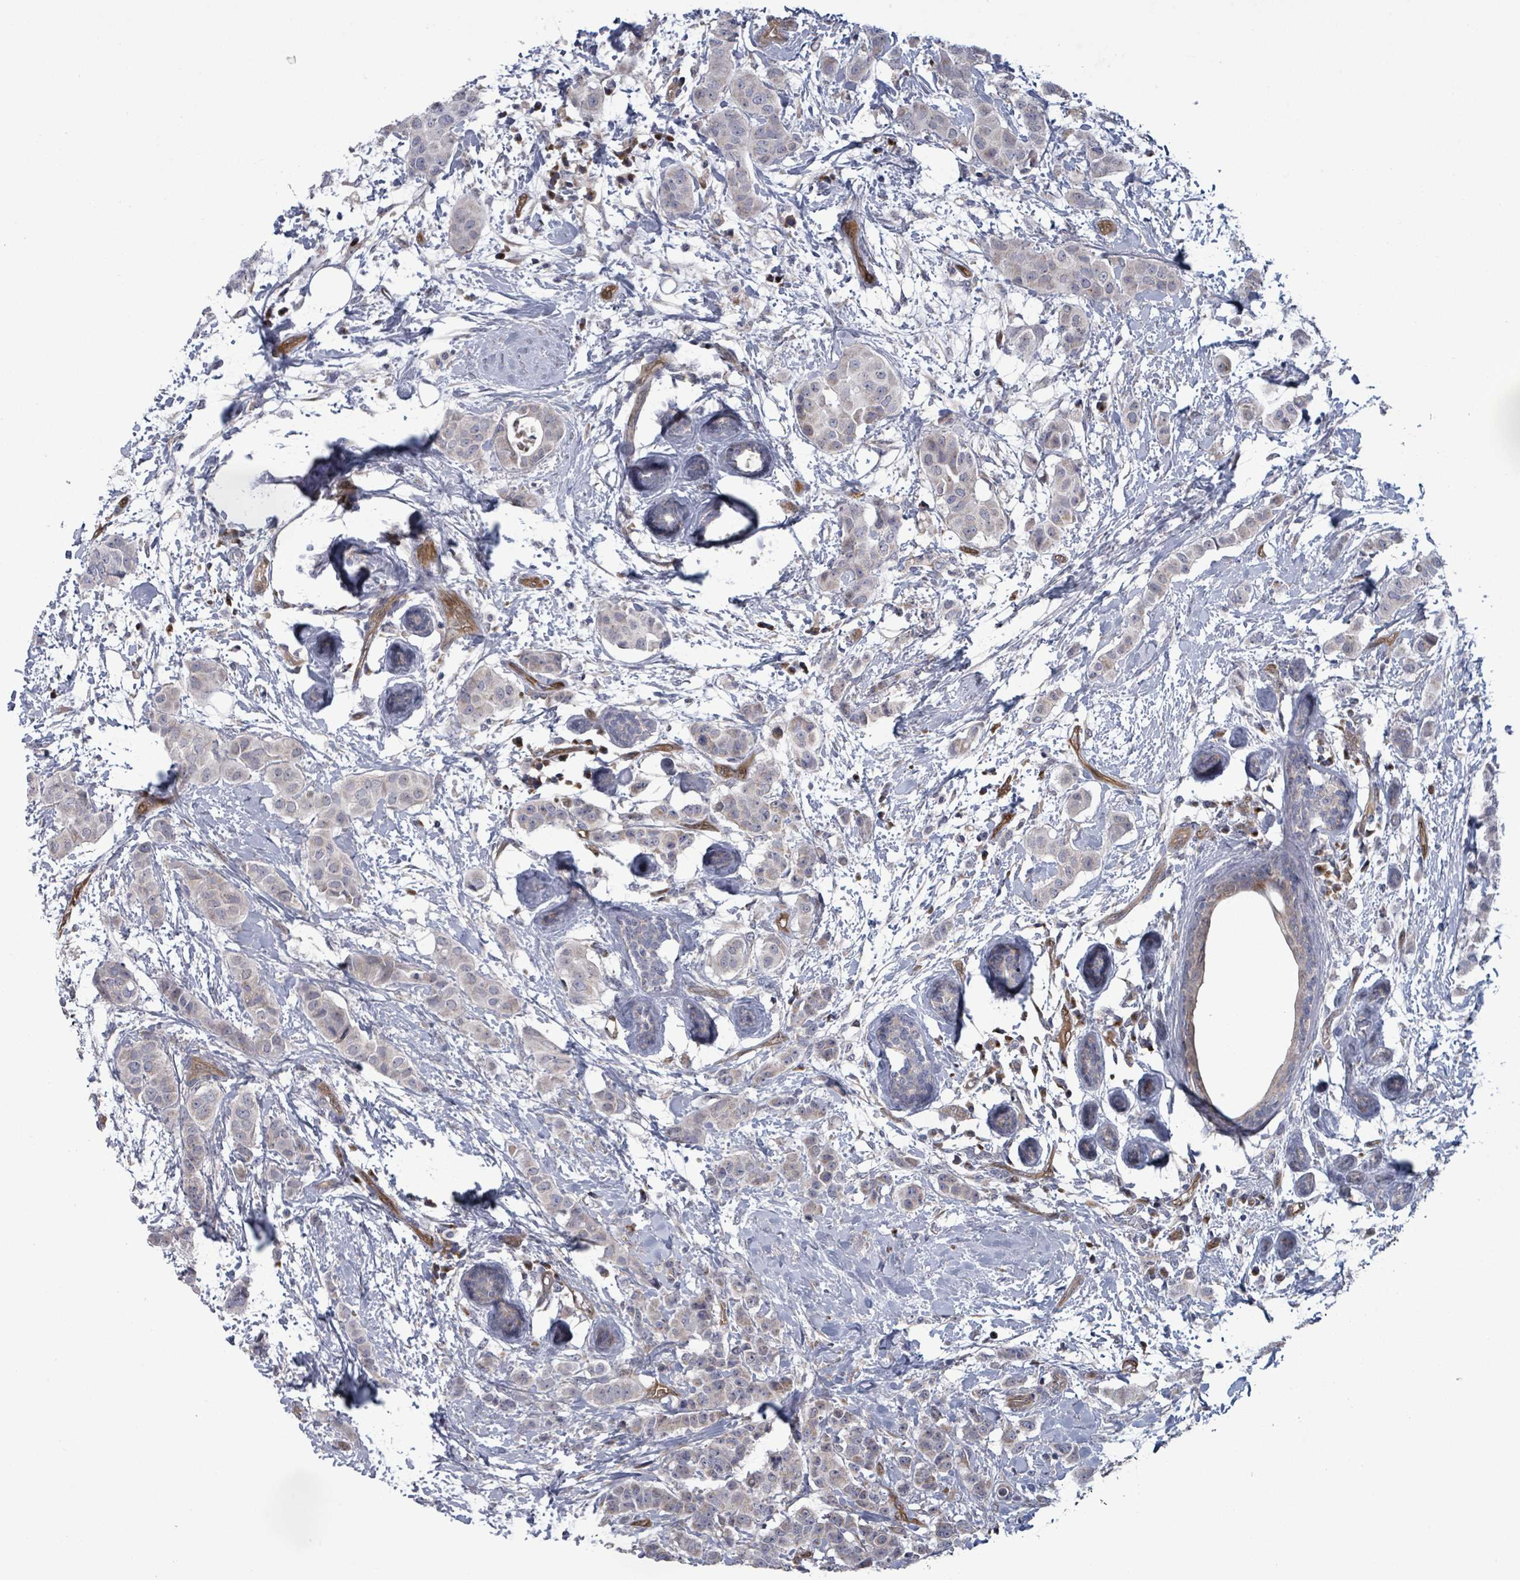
{"staining": {"intensity": "negative", "quantity": "none", "location": "none"}, "tissue": "breast cancer", "cell_type": "Tumor cells", "image_type": "cancer", "snomed": [{"axis": "morphology", "description": "Duct carcinoma"}, {"axis": "topography", "description": "Breast"}], "caption": "Tumor cells show no significant staining in breast cancer (intraductal carcinoma). Nuclei are stained in blue.", "gene": "FKBP1A", "patient": {"sex": "female", "age": 40}}